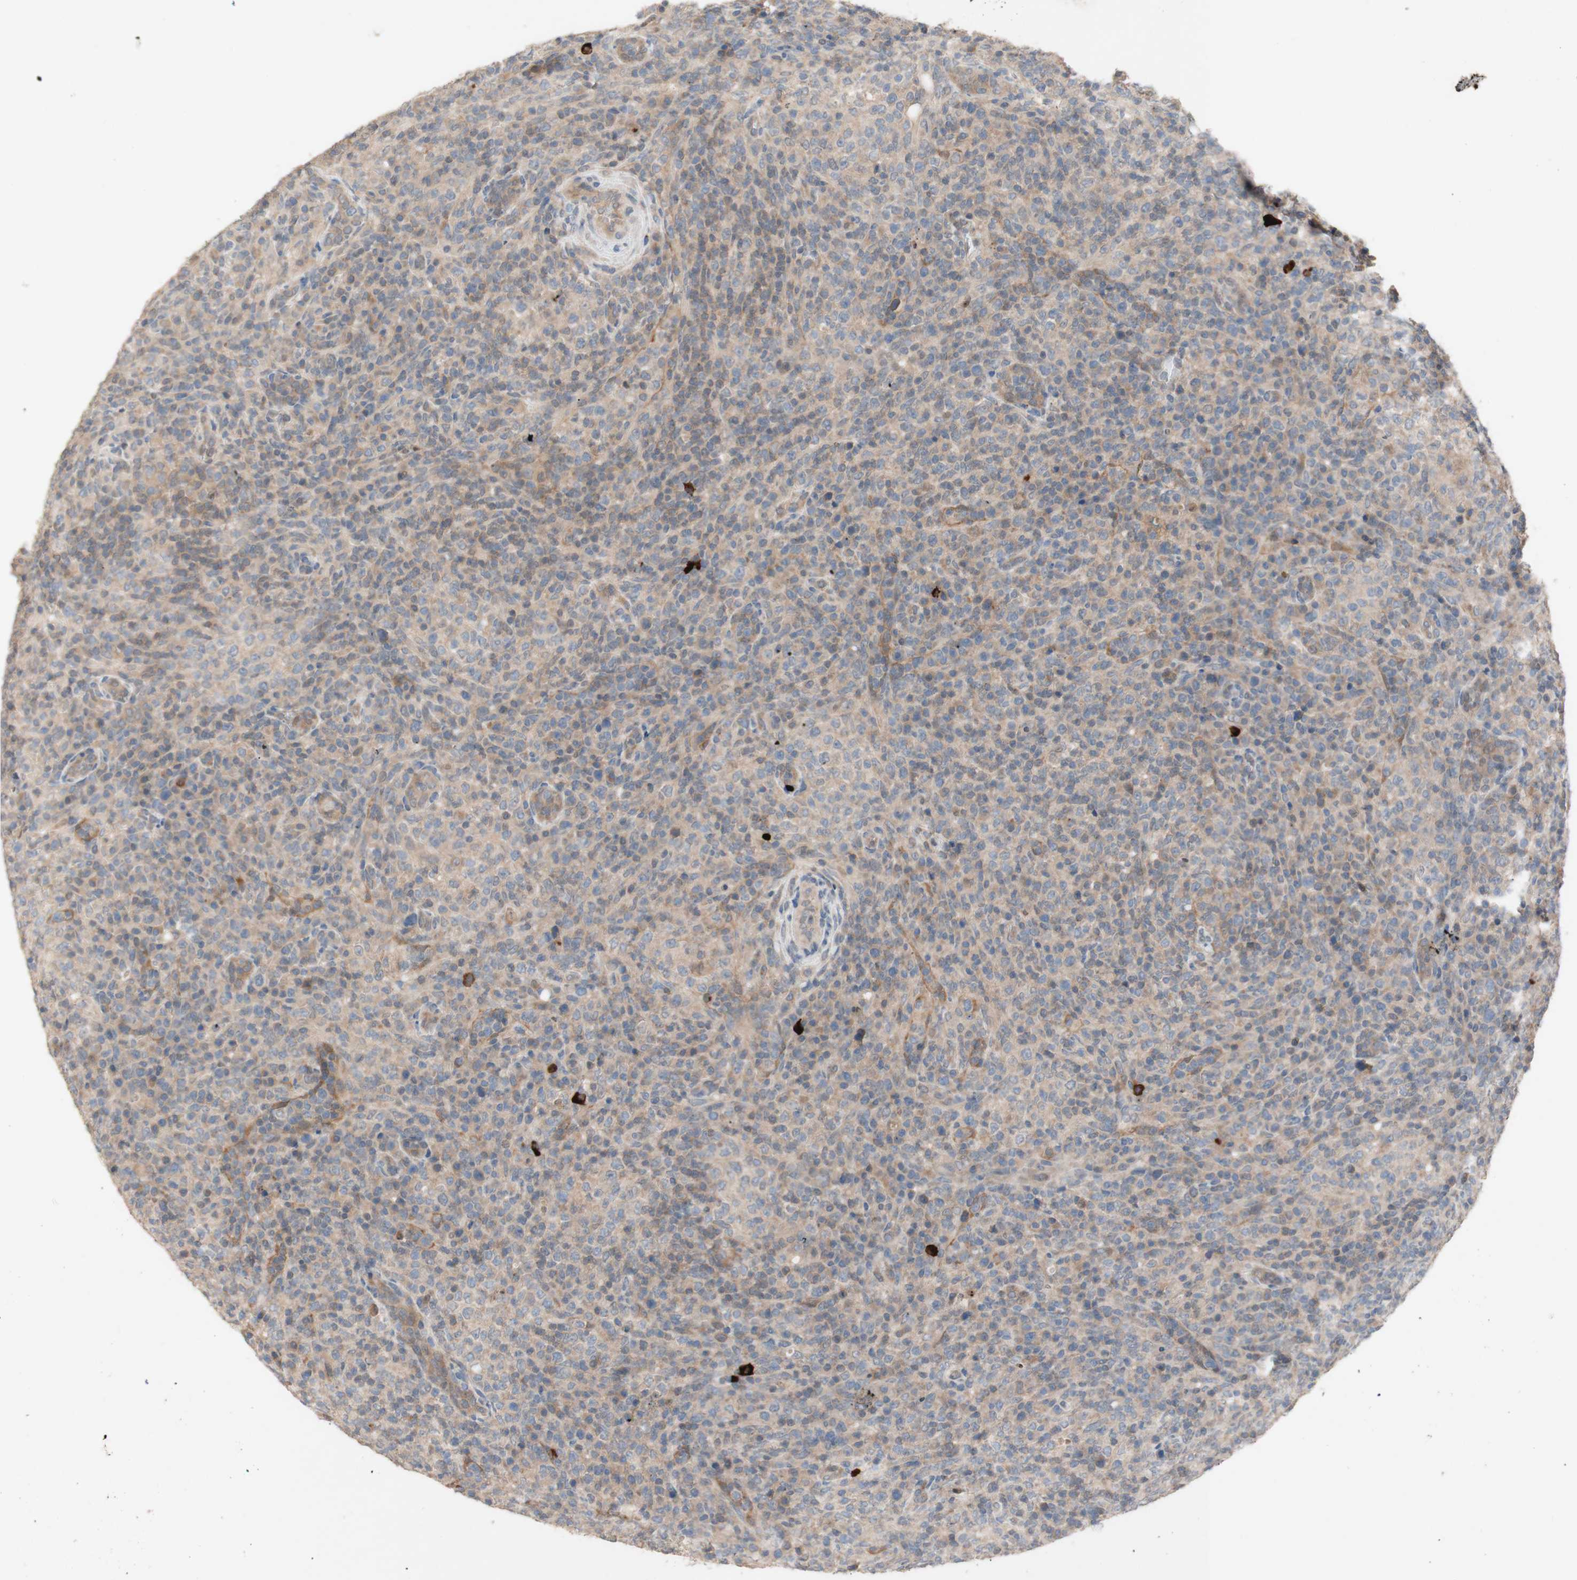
{"staining": {"intensity": "weak", "quantity": "25%-75%", "location": "cytoplasmic/membranous"}, "tissue": "lymphoma", "cell_type": "Tumor cells", "image_type": "cancer", "snomed": [{"axis": "morphology", "description": "Malignant lymphoma, non-Hodgkin's type, High grade"}, {"axis": "topography", "description": "Lymph node"}], "caption": "The immunohistochemical stain highlights weak cytoplasmic/membranous staining in tumor cells of malignant lymphoma, non-Hodgkin's type (high-grade) tissue.", "gene": "PEX2", "patient": {"sex": "female", "age": 76}}